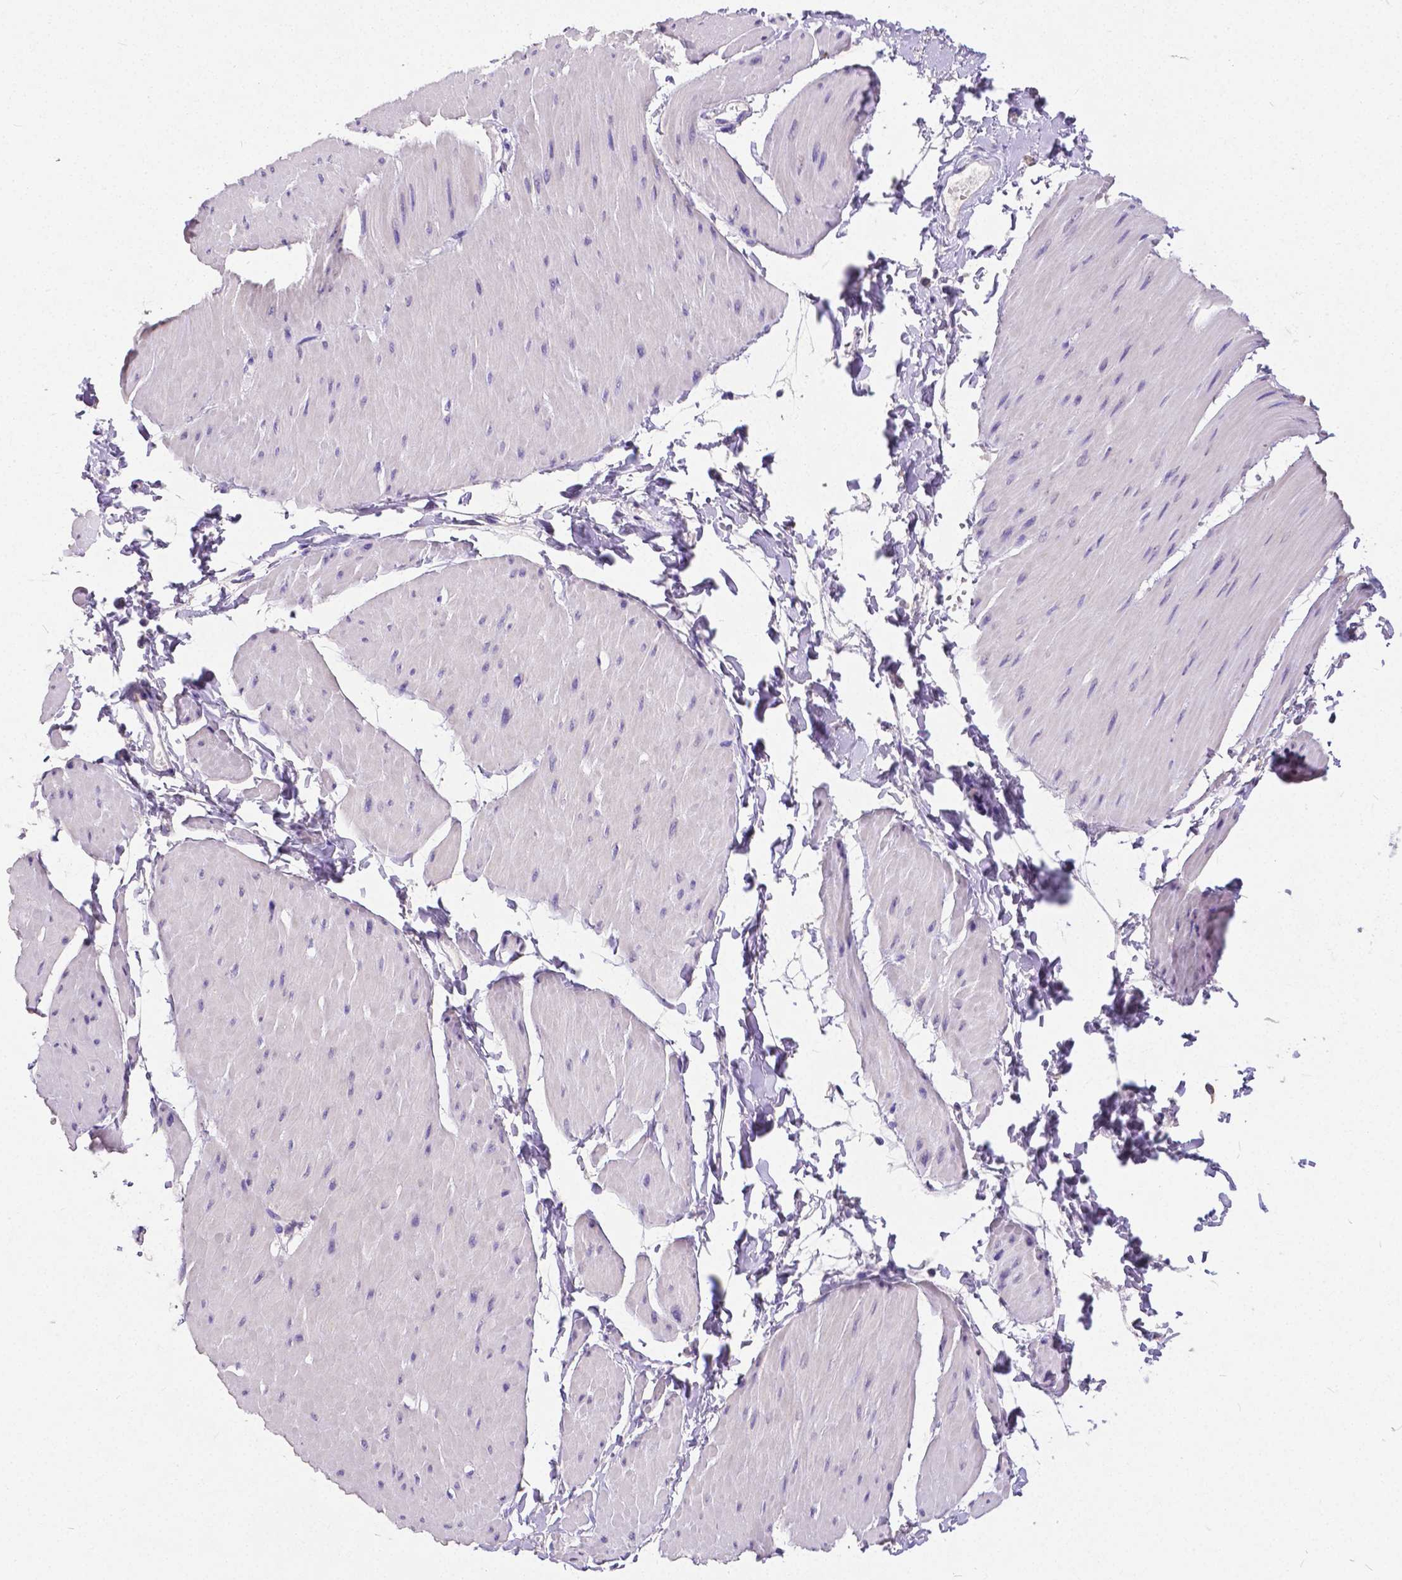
{"staining": {"intensity": "negative", "quantity": "none", "location": "none"}, "tissue": "adipose tissue", "cell_type": "Adipocytes", "image_type": "normal", "snomed": [{"axis": "morphology", "description": "Normal tissue, NOS"}, {"axis": "topography", "description": "Smooth muscle"}, {"axis": "topography", "description": "Peripheral nerve tissue"}], "caption": "Immunohistochemistry micrograph of benign adipose tissue: adipose tissue stained with DAB shows no significant protein positivity in adipocytes. (Brightfield microscopy of DAB immunohistochemistry (IHC) at high magnification).", "gene": "OCLN", "patient": {"sex": "male", "age": 58}}